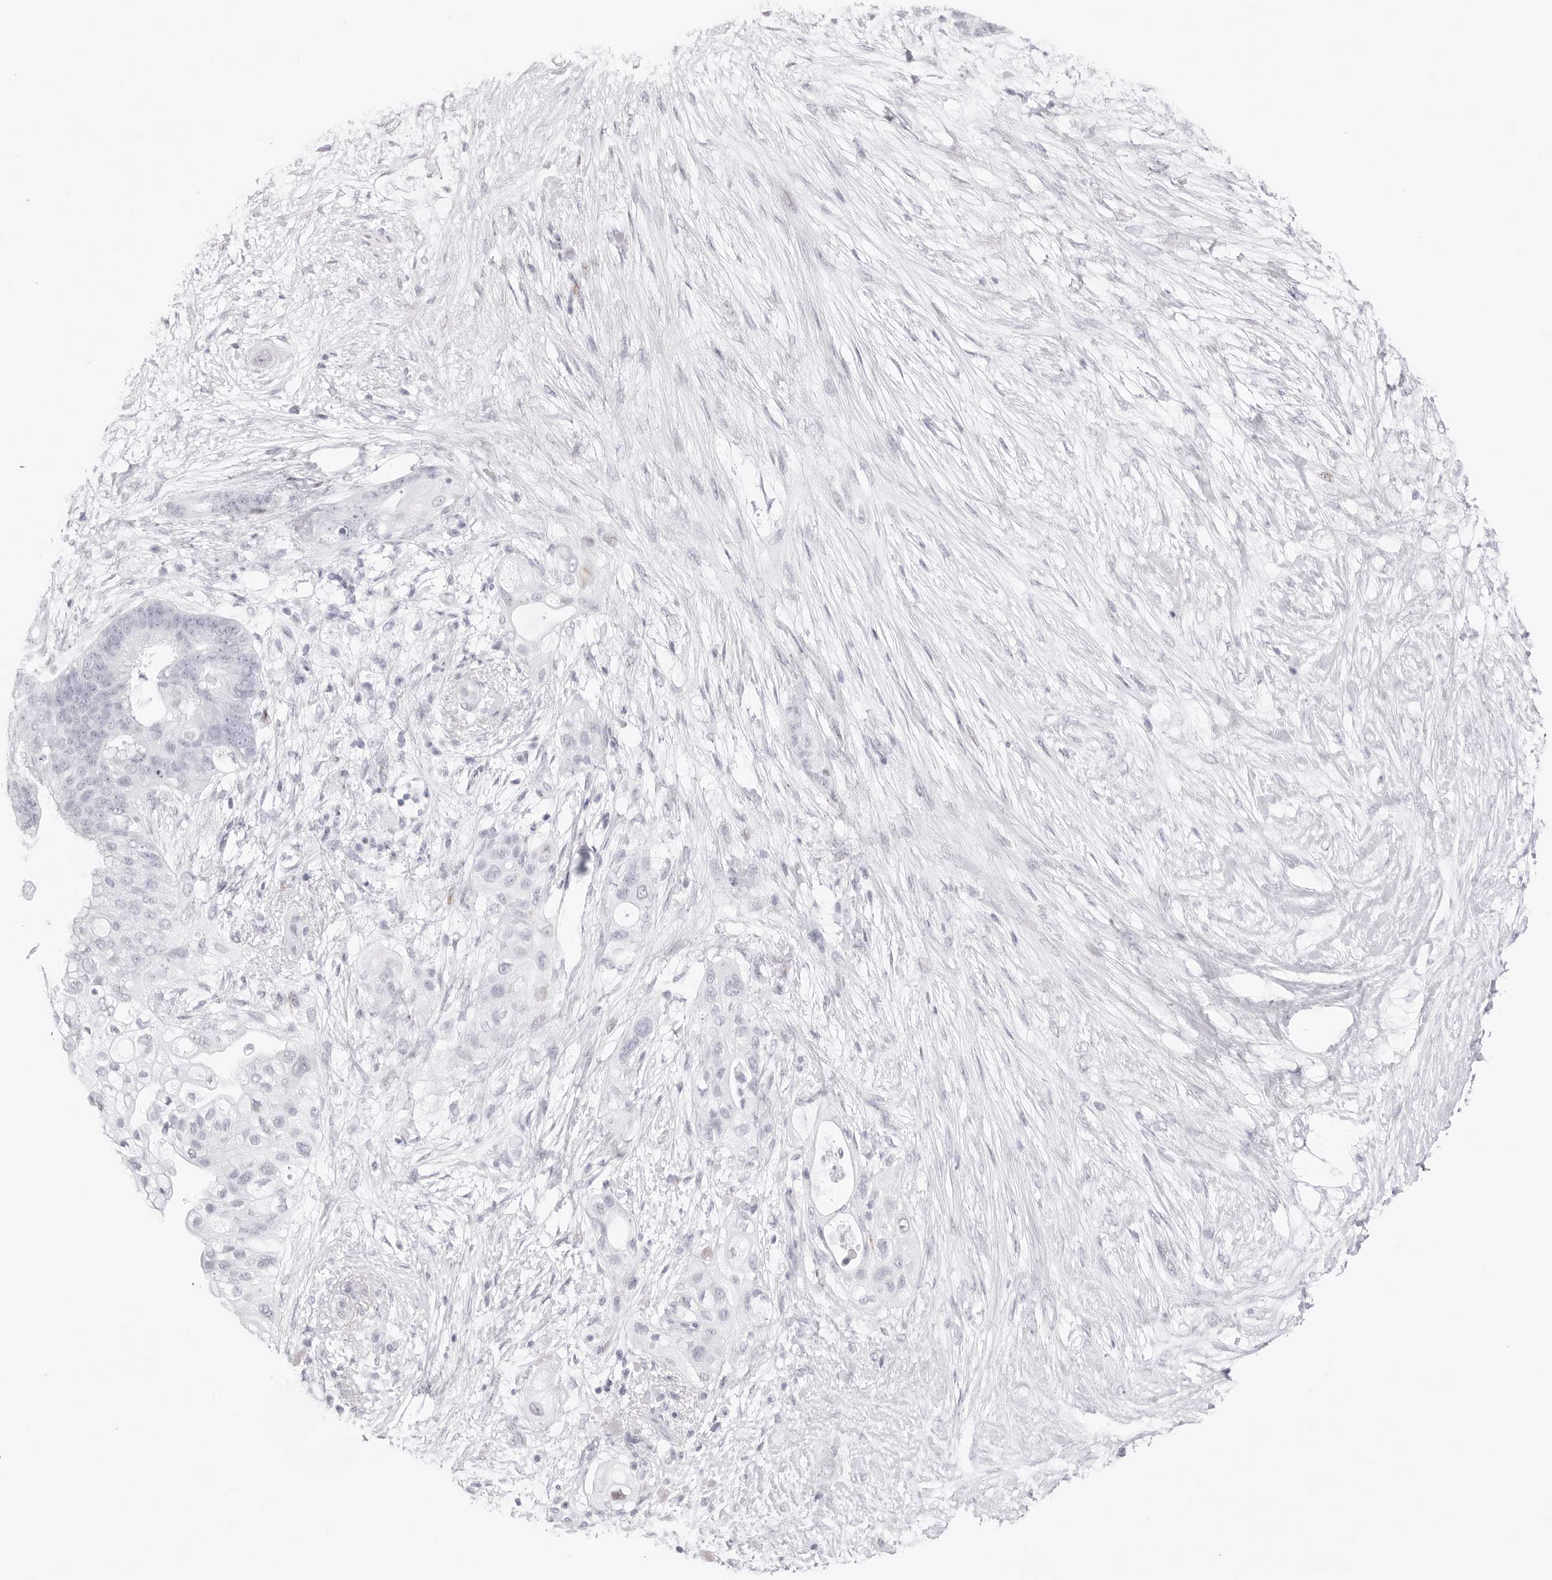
{"staining": {"intensity": "negative", "quantity": "none", "location": "none"}, "tissue": "pancreatic cancer", "cell_type": "Tumor cells", "image_type": "cancer", "snomed": [{"axis": "morphology", "description": "Adenocarcinoma, NOS"}, {"axis": "topography", "description": "Pancreas"}], "caption": "An image of human pancreatic adenocarcinoma is negative for staining in tumor cells.", "gene": "TSSK1B", "patient": {"sex": "male", "age": 53}}